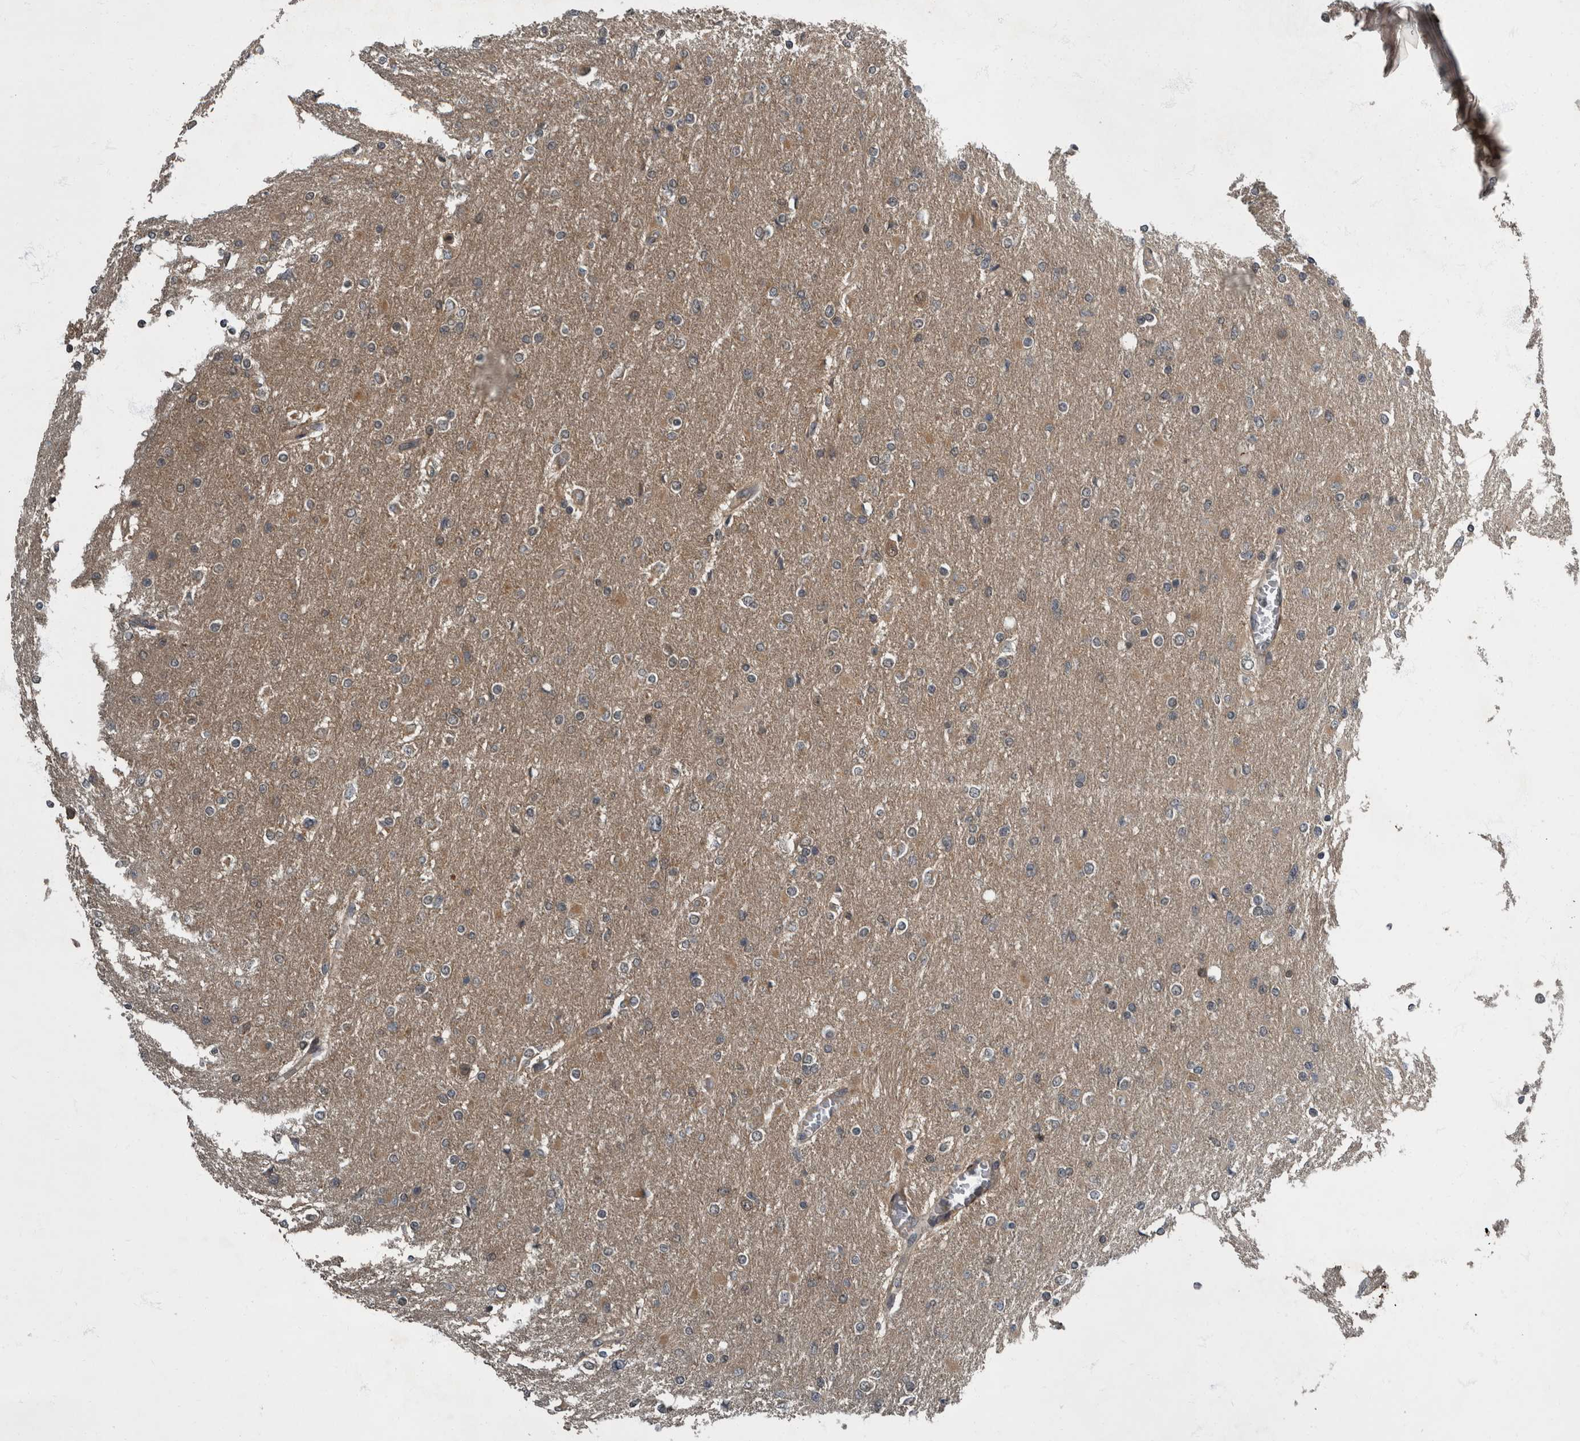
{"staining": {"intensity": "weak", "quantity": "<25%", "location": "cytoplasmic/membranous"}, "tissue": "glioma", "cell_type": "Tumor cells", "image_type": "cancer", "snomed": [{"axis": "morphology", "description": "Glioma, malignant, High grade"}, {"axis": "topography", "description": "Cerebral cortex"}], "caption": "High magnification brightfield microscopy of malignant high-grade glioma stained with DAB (brown) and counterstained with hematoxylin (blue): tumor cells show no significant staining.", "gene": "RABGGTB", "patient": {"sex": "female", "age": 36}}